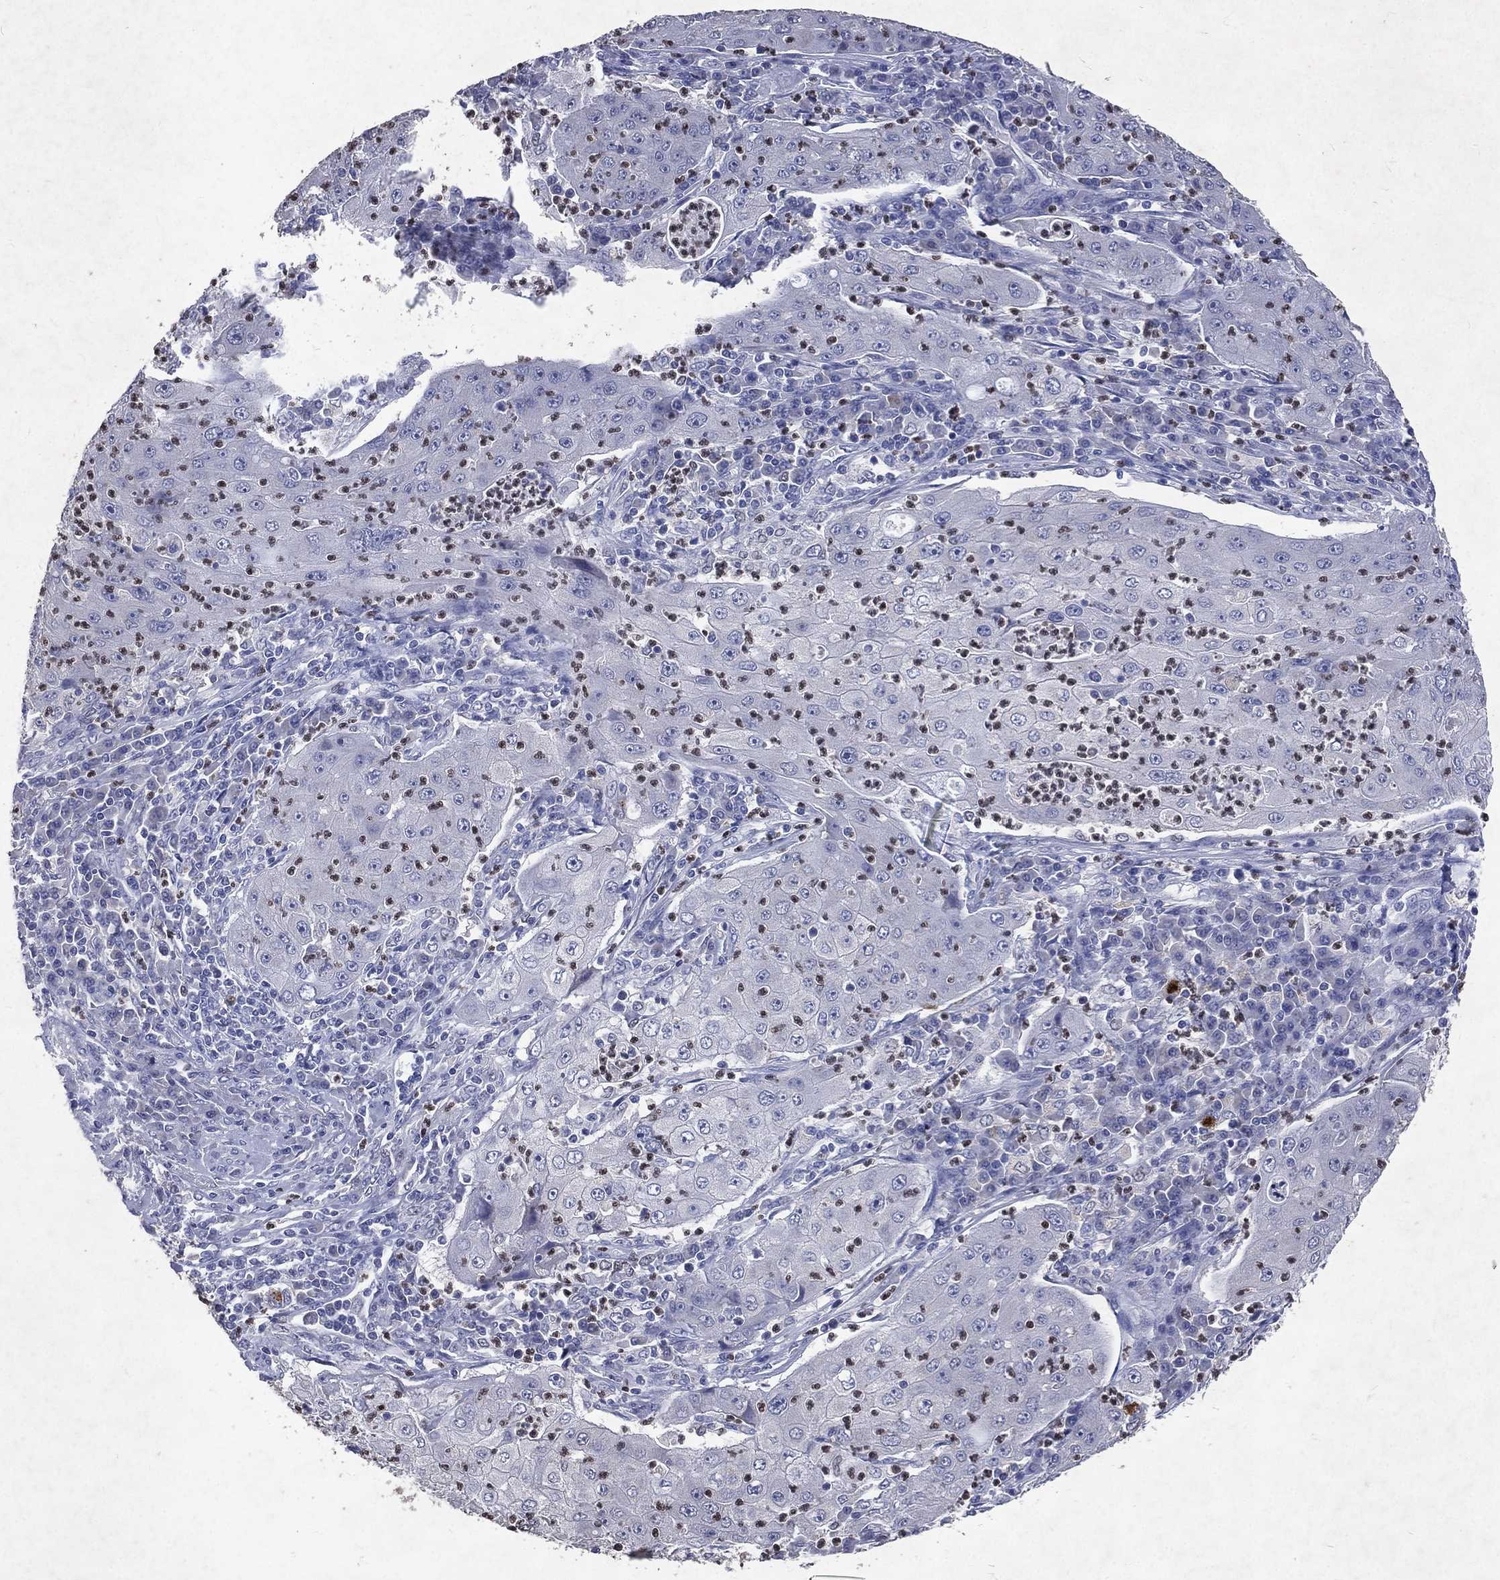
{"staining": {"intensity": "negative", "quantity": "none", "location": "none"}, "tissue": "lung cancer", "cell_type": "Tumor cells", "image_type": "cancer", "snomed": [{"axis": "morphology", "description": "Squamous cell carcinoma, NOS"}, {"axis": "topography", "description": "Lung"}], "caption": "DAB (3,3'-diaminobenzidine) immunohistochemical staining of human lung squamous cell carcinoma demonstrates no significant staining in tumor cells.", "gene": "SLC34A2", "patient": {"sex": "female", "age": 59}}